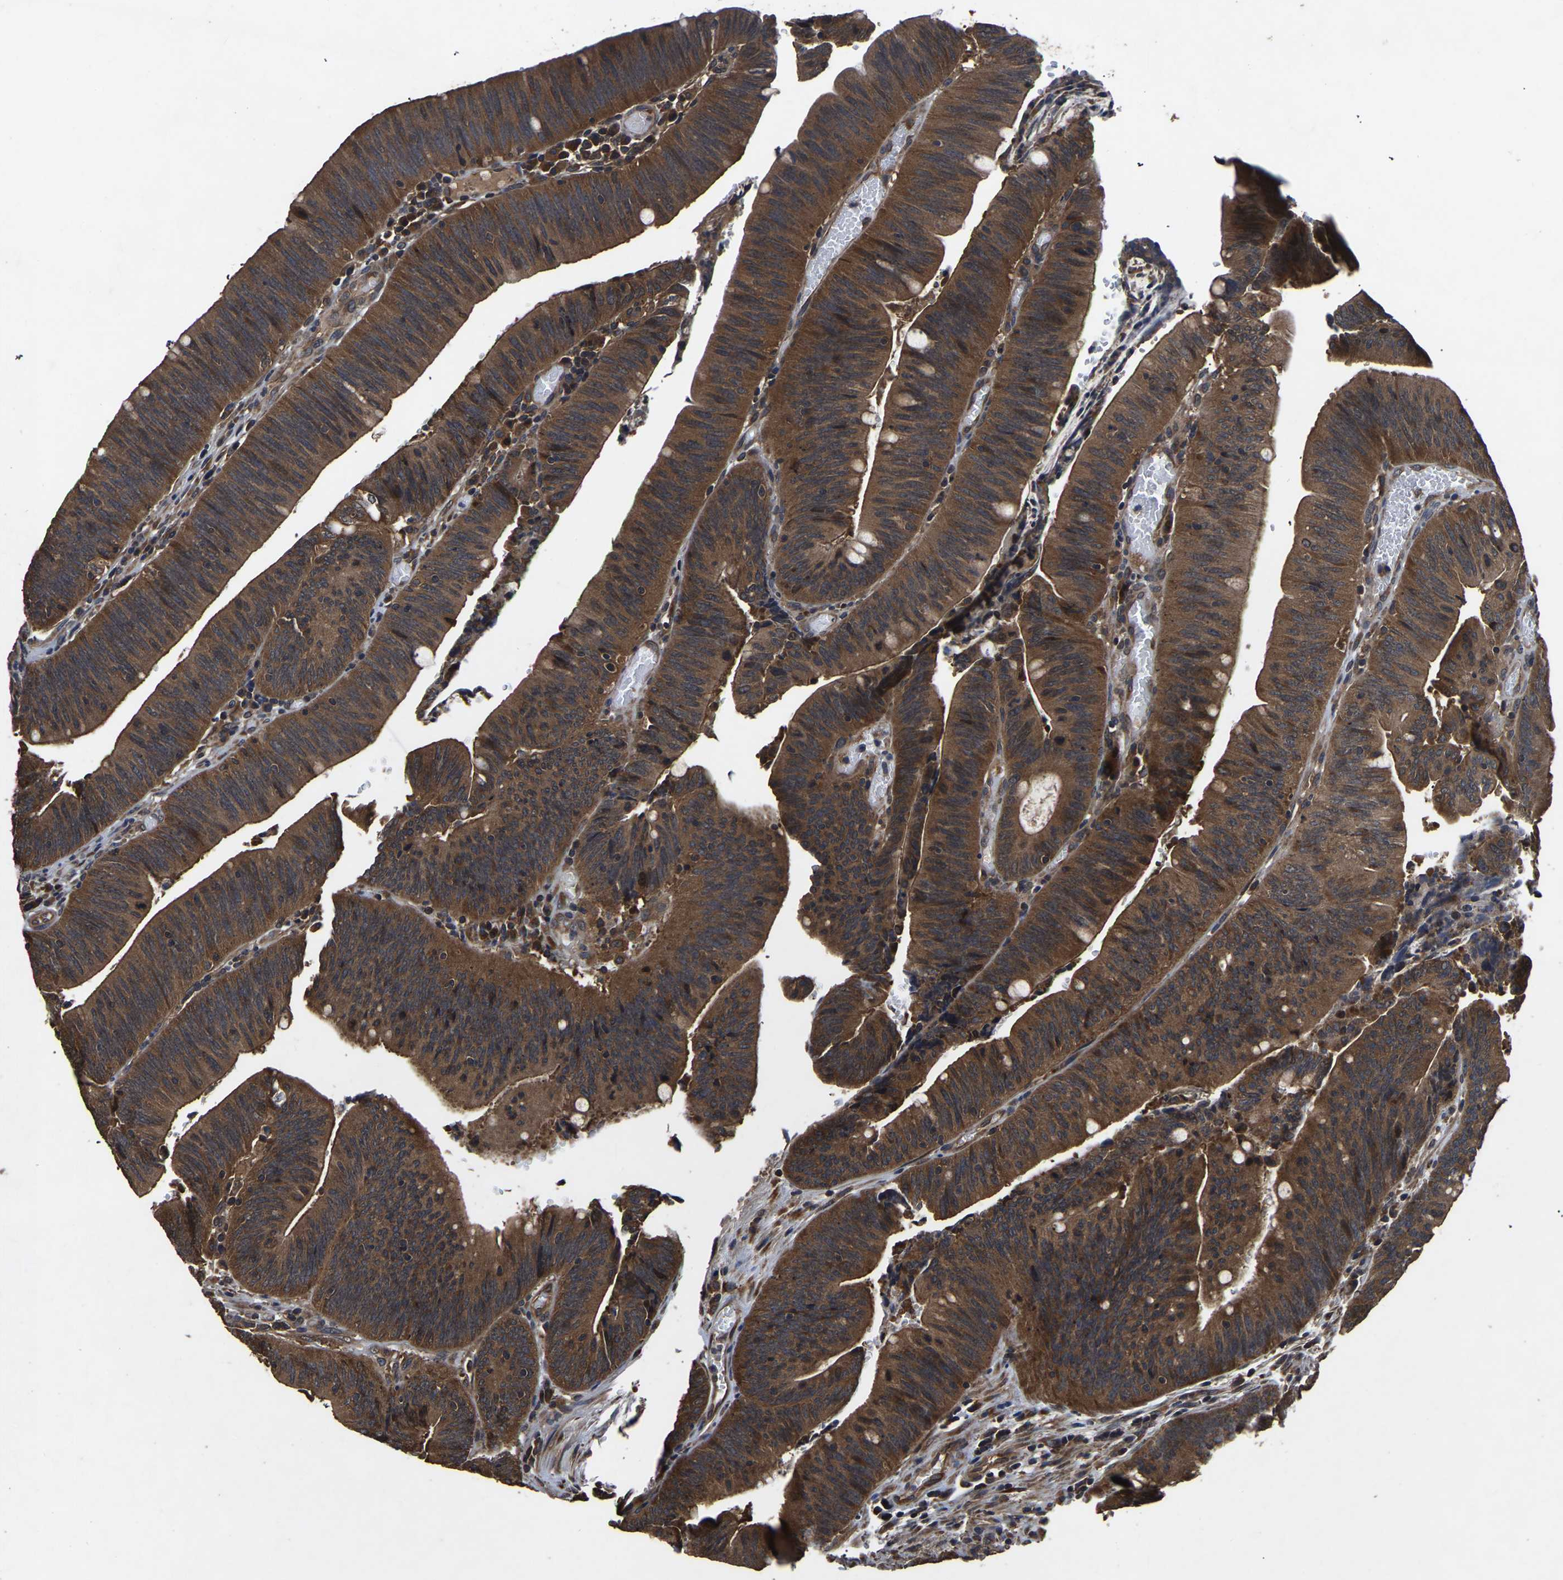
{"staining": {"intensity": "strong", "quantity": ">75%", "location": "cytoplasmic/membranous"}, "tissue": "colorectal cancer", "cell_type": "Tumor cells", "image_type": "cancer", "snomed": [{"axis": "morphology", "description": "Normal tissue, NOS"}, {"axis": "morphology", "description": "Adenocarcinoma, NOS"}, {"axis": "topography", "description": "Rectum"}], "caption": "A high-resolution histopathology image shows immunohistochemistry (IHC) staining of colorectal adenocarcinoma, which reveals strong cytoplasmic/membranous positivity in approximately >75% of tumor cells.", "gene": "CRYZL1", "patient": {"sex": "female", "age": 66}}